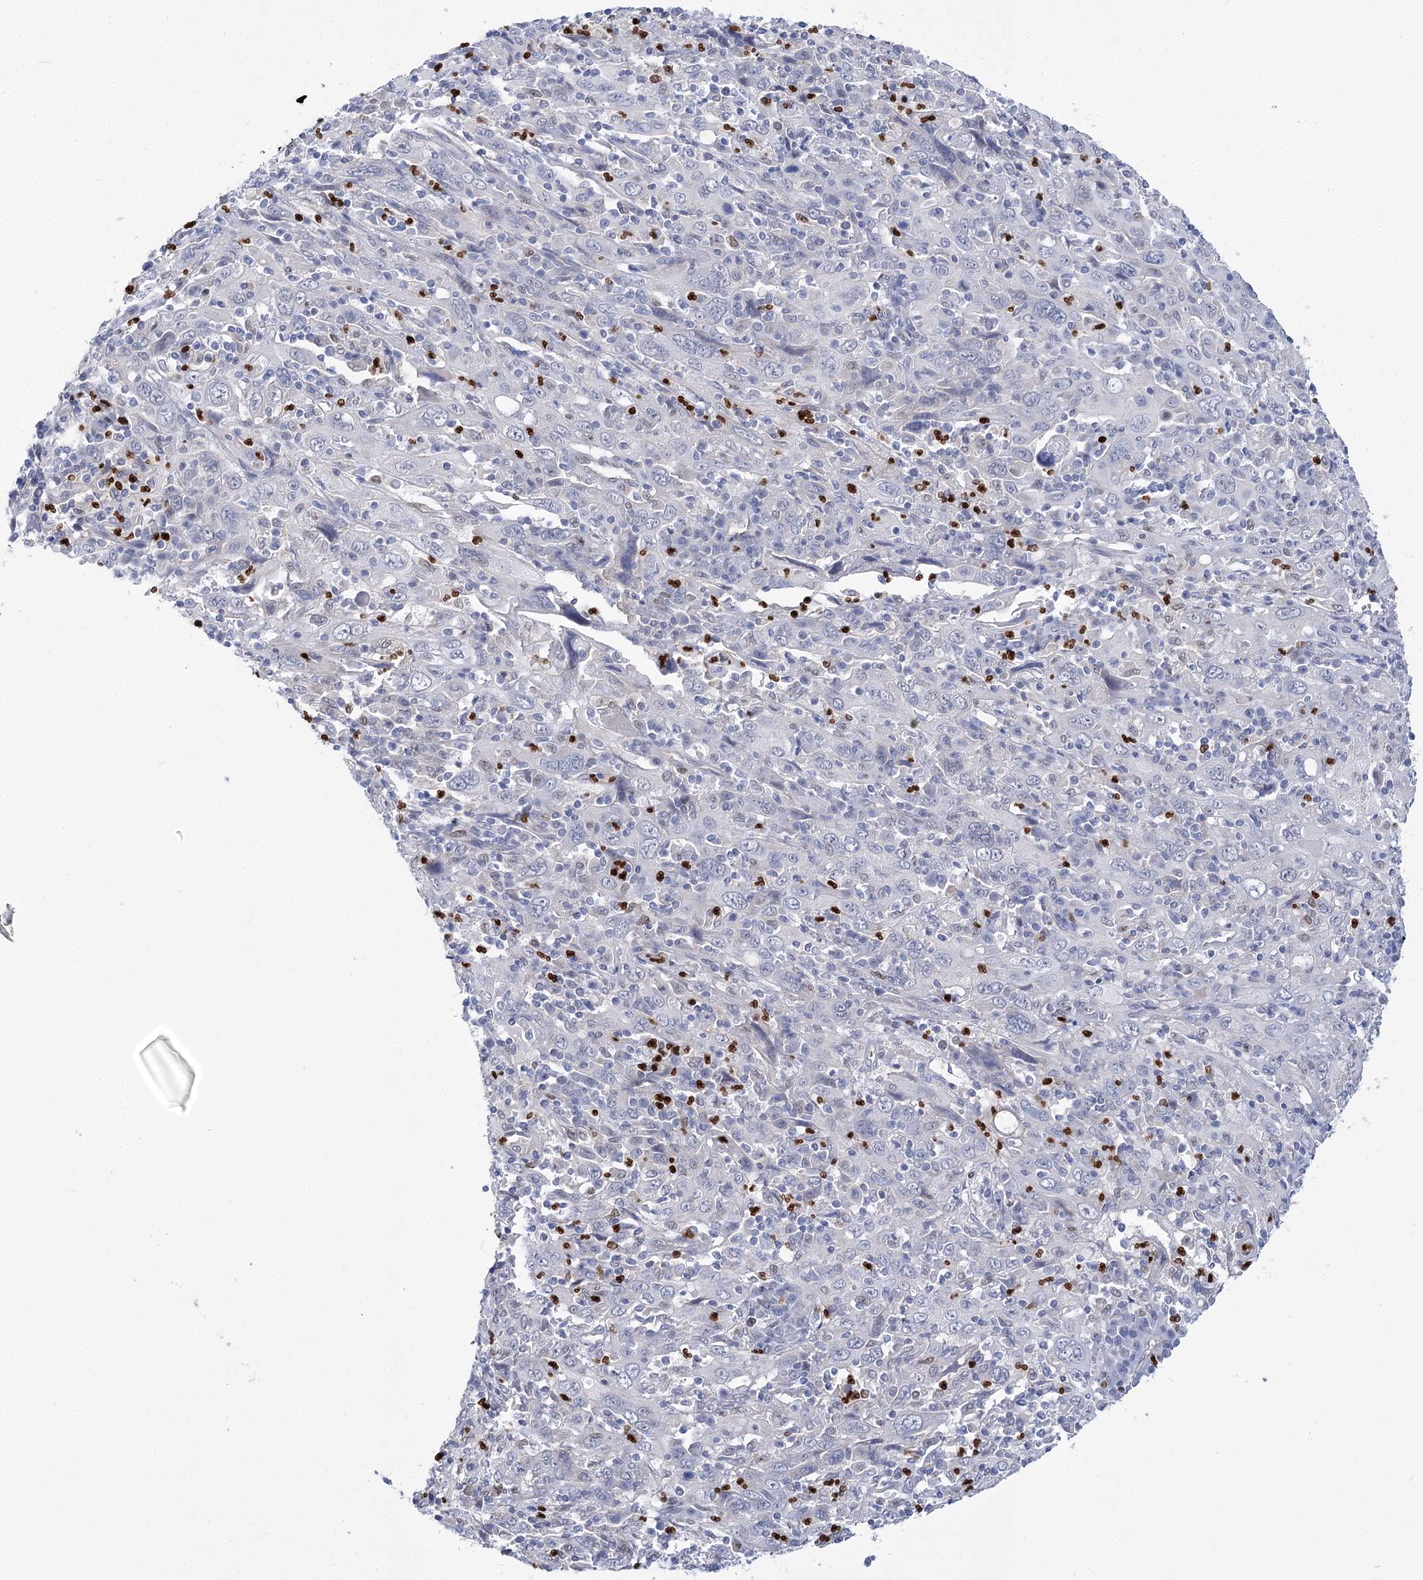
{"staining": {"intensity": "negative", "quantity": "none", "location": "none"}, "tissue": "cervical cancer", "cell_type": "Tumor cells", "image_type": "cancer", "snomed": [{"axis": "morphology", "description": "Squamous cell carcinoma, NOS"}, {"axis": "topography", "description": "Cervix"}], "caption": "Image shows no significant protein expression in tumor cells of squamous cell carcinoma (cervical).", "gene": "THAP6", "patient": {"sex": "female", "age": 46}}